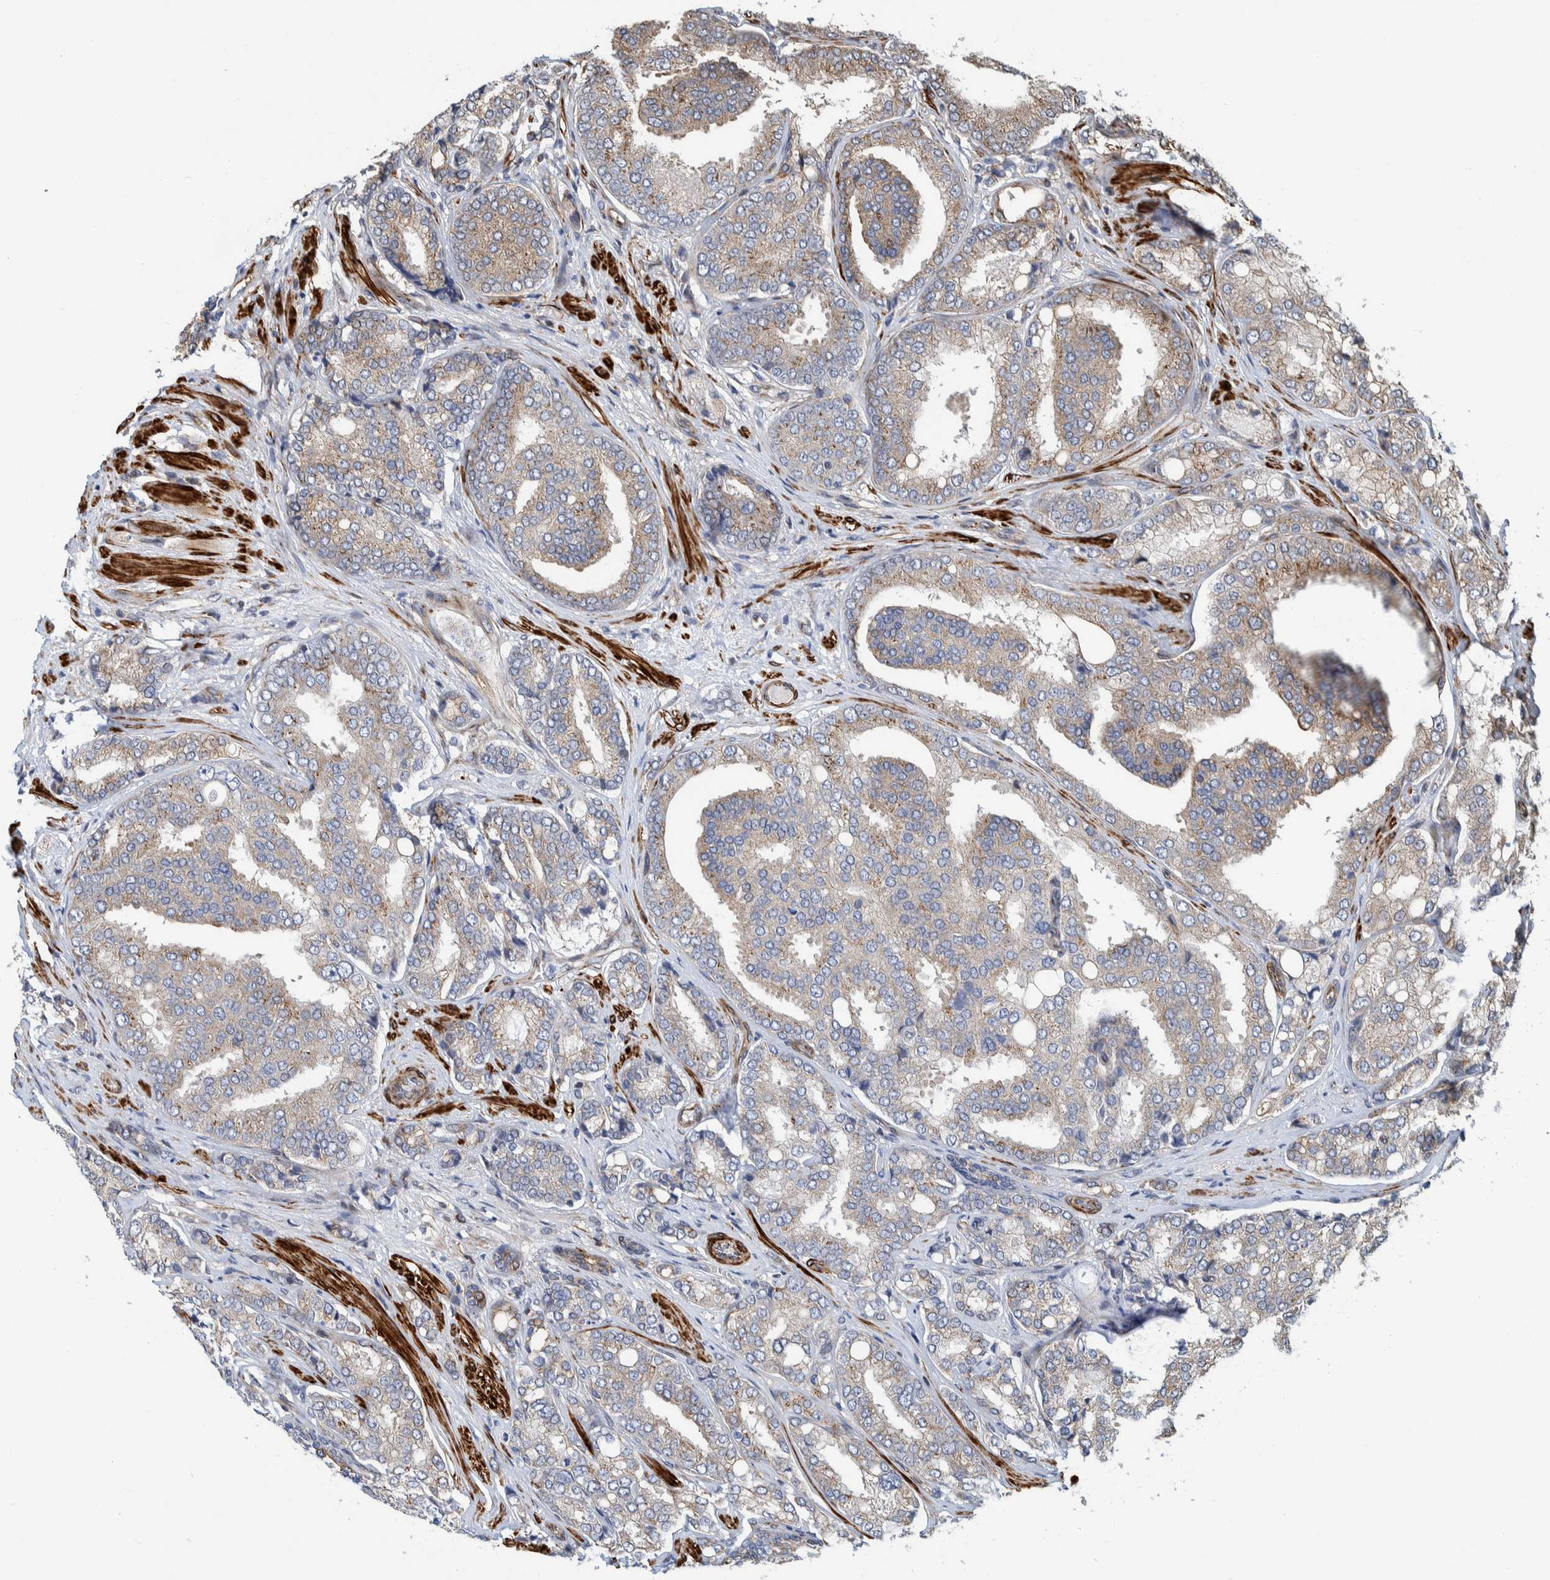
{"staining": {"intensity": "weak", "quantity": "25%-75%", "location": "cytoplasmic/membranous"}, "tissue": "prostate cancer", "cell_type": "Tumor cells", "image_type": "cancer", "snomed": [{"axis": "morphology", "description": "Adenocarcinoma, High grade"}, {"axis": "topography", "description": "Prostate"}], "caption": "The micrograph demonstrates a brown stain indicating the presence of a protein in the cytoplasmic/membranous of tumor cells in prostate cancer.", "gene": "CCDC57", "patient": {"sex": "male", "age": 50}}